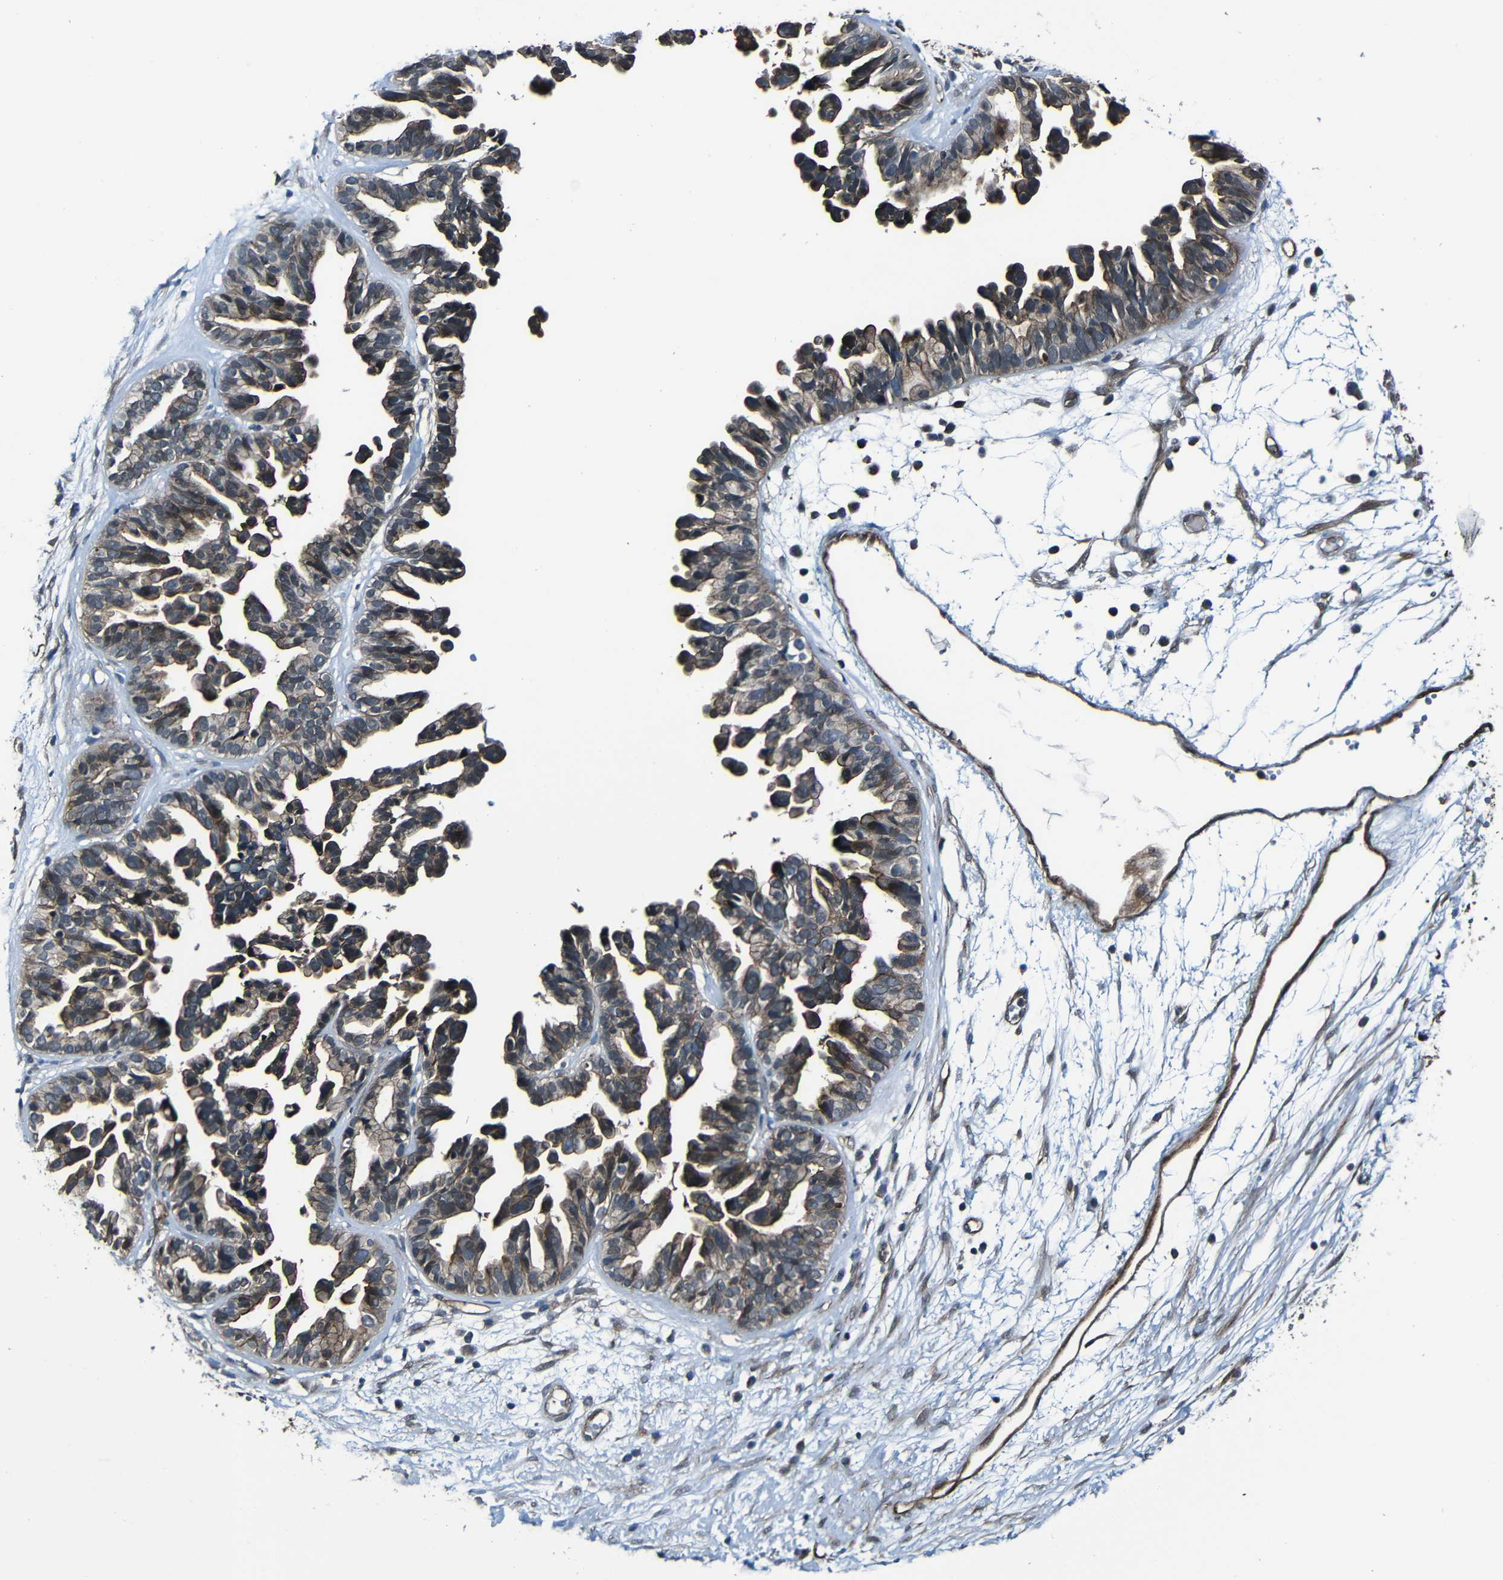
{"staining": {"intensity": "weak", "quantity": ">75%", "location": "cytoplasmic/membranous"}, "tissue": "ovarian cancer", "cell_type": "Tumor cells", "image_type": "cancer", "snomed": [{"axis": "morphology", "description": "Cystadenocarcinoma, serous, NOS"}, {"axis": "topography", "description": "Ovary"}], "caption": "Tumor cells demonstrate weak cytoplasmic/membranous staining in about >75% of cells in ovarian serous cystadenocarcinoma.", "gene": "LGR5", "patient": {"sex": "female", "age": 56}}